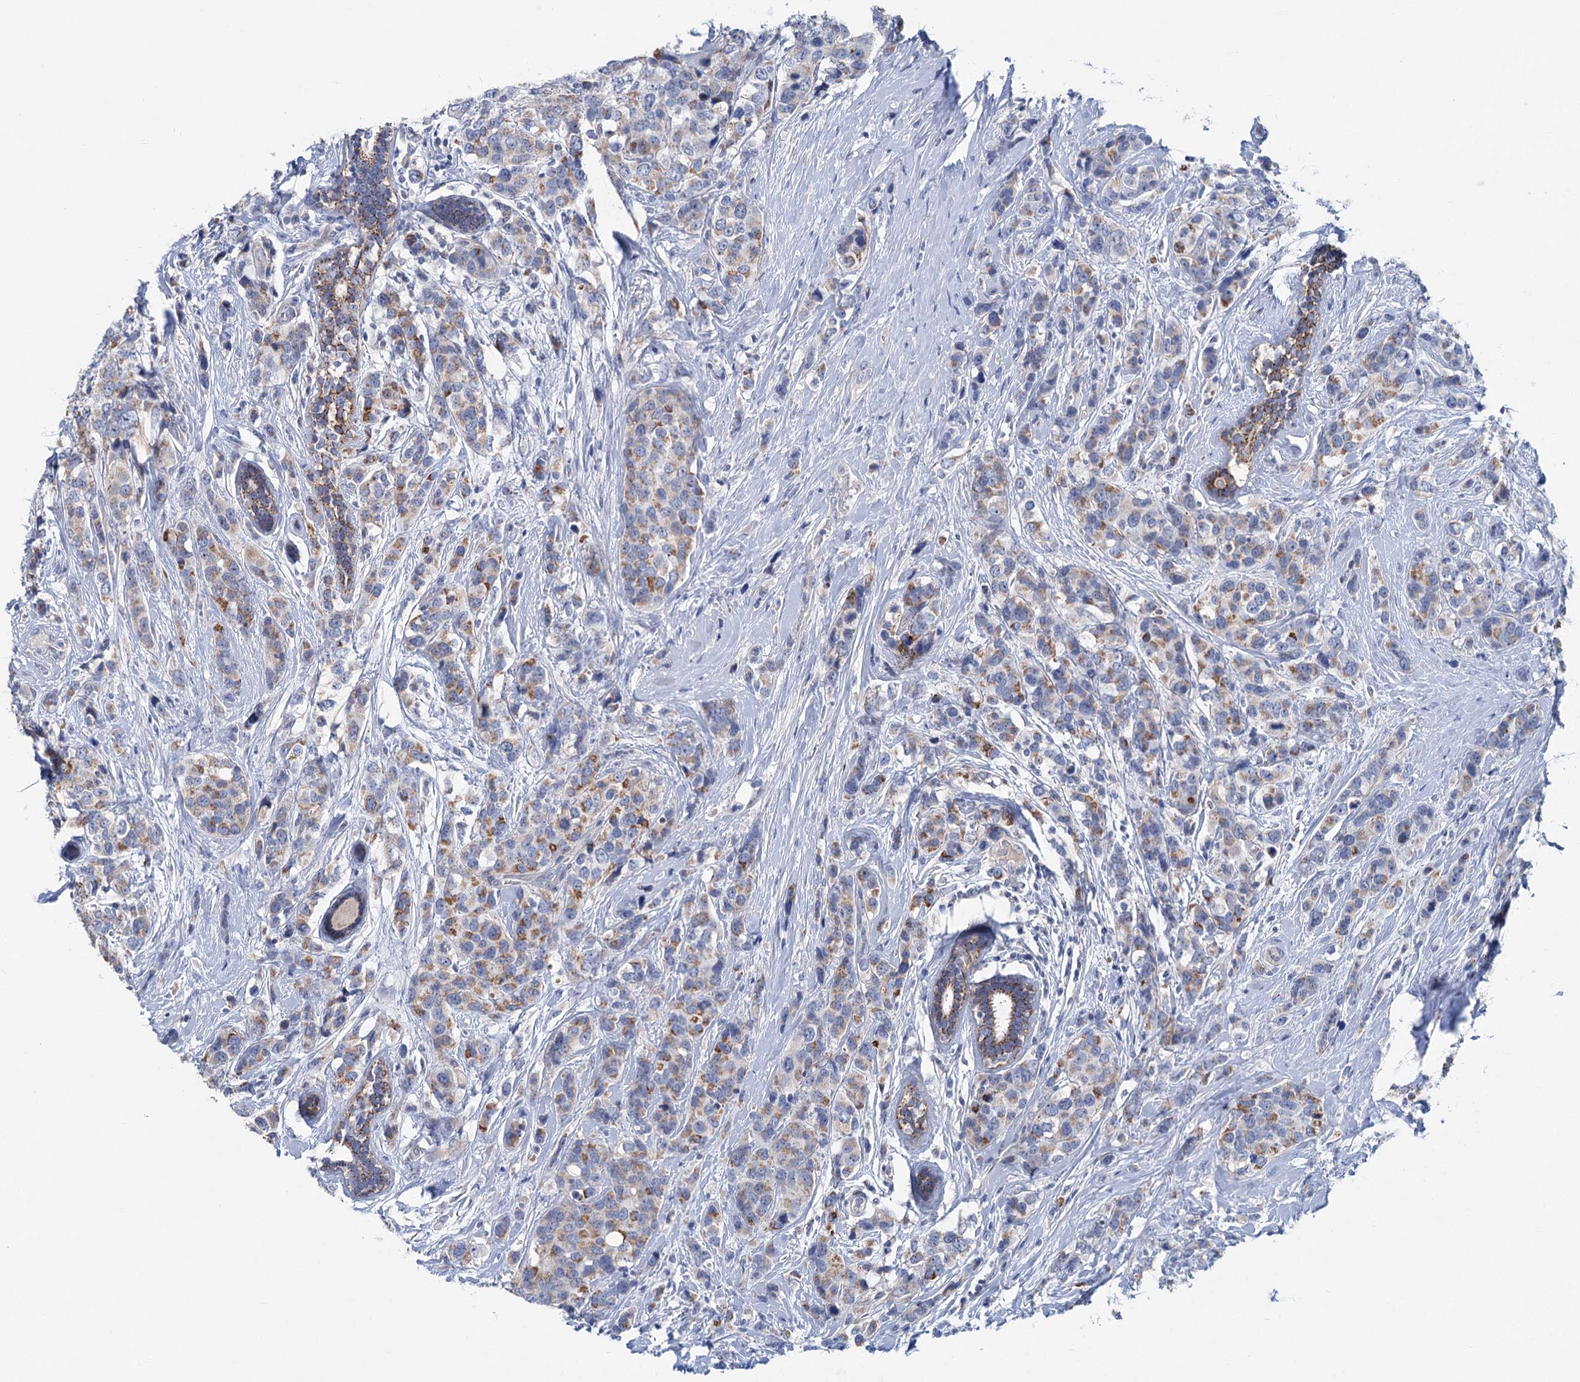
{"staining": {"intensity": "moderate", "quantity": "25%-75%", "location": "cytoplasmic/membranous"}, "tissue": "breast cancer", "cell_type": "Tumor cells", "image_type": "cancer", "snomed": [{"axis": "morphology", "description": "Lobular carcinoma"}, {"axis": "topography", "description": "Breast"}], "caption": "Breast lobular carcinoma tissue exhibits moderate cytoplasmic/membranous expression in about 25%-75% of tumor cells, visualized by immunohistochemistry.", "gene": "CHDH", "patient": {"sex": "female", "age": 59}}